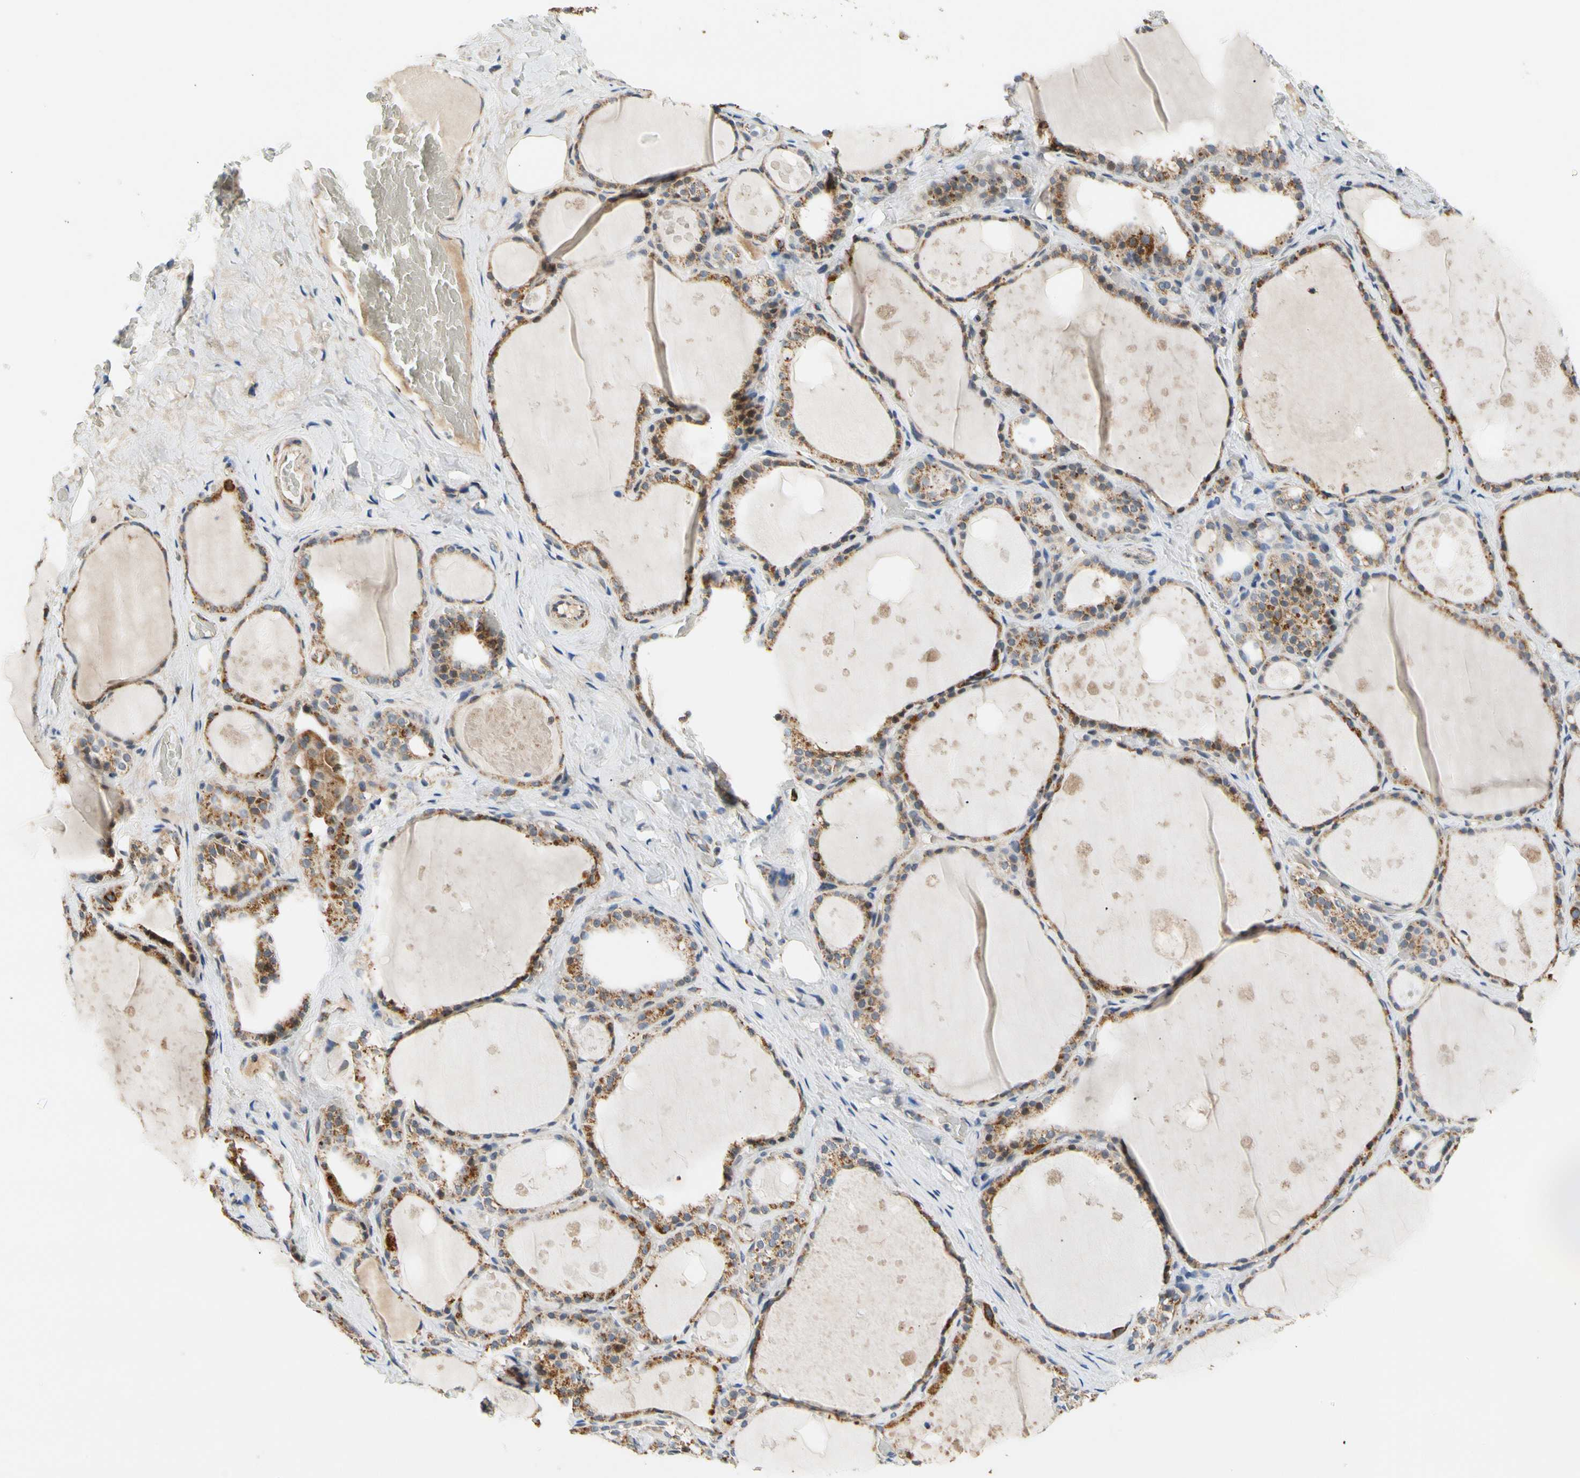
{"staining": {"intensity": "moderate", "quantity": ">75%", "location": "cytoplasmic/membranous"}, "tissue": "thyroid gland", "cell_type": "Glandular cells", "image_type": "normal", "snomed": [{"axis": "morphology", "description": "Normal tissue, NOS"}, {"axis": "topography", "description": "Thyroid gland"}], "caption": "Protein expression analysis of unremarkable thyroid gland exhibits moderate cytoplasmic/membranous staining in about >75% of glandular cells. (DAB IHC with brightfield microscopy, high magnification).", "gene": "KHDC4", "patient": {"sex": "male", "age": 61}}